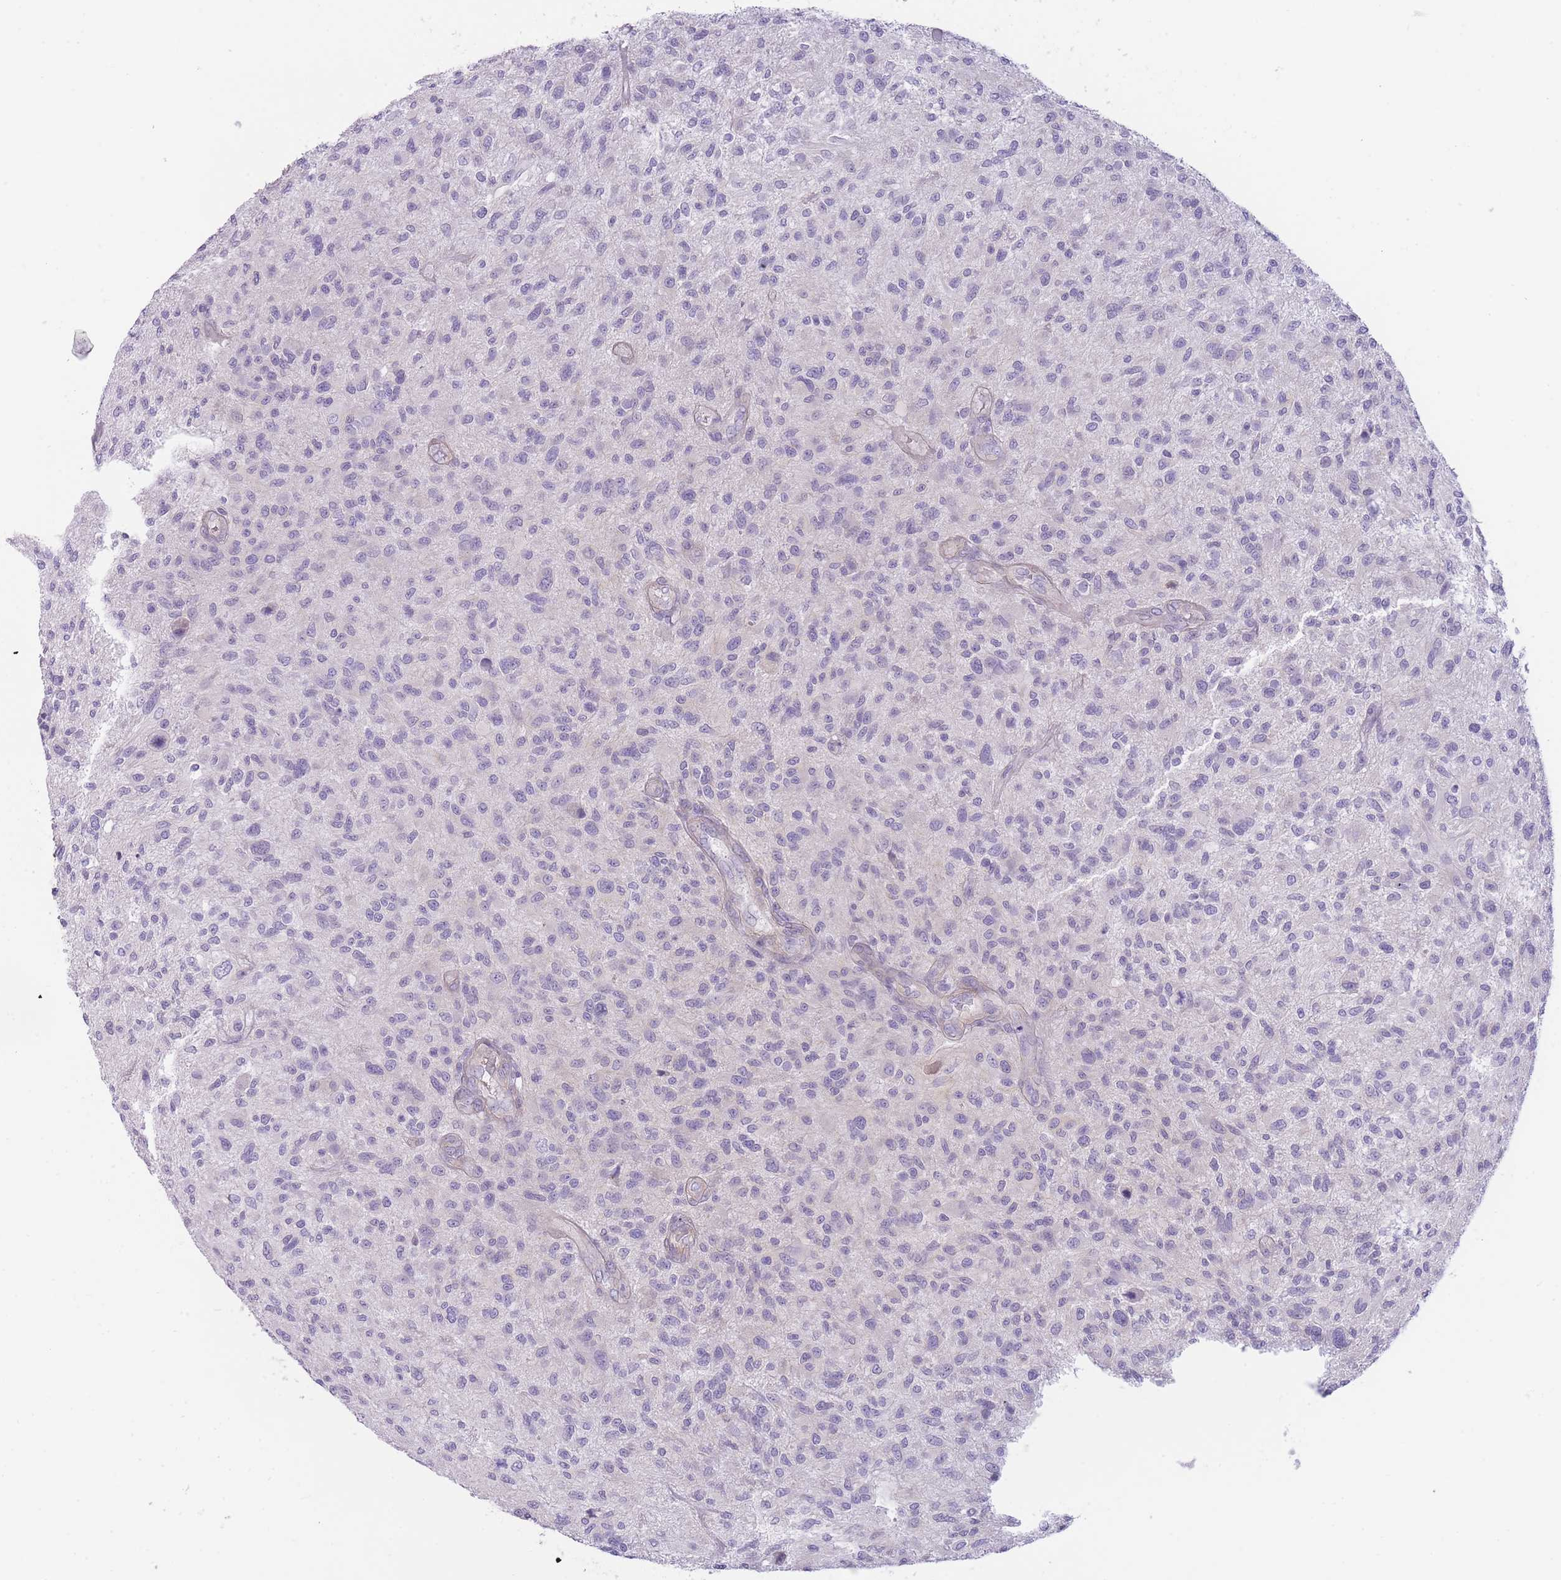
{"staining": {"intensity": "negative", "quantity": "none", "location": "none"}, "tissue": "glioma", "cell_type": "Tumor cells", "image_type": "cancer", "snomed": [{"axis": "morphology", "description": "Glioma, malignant, High grade"}, {"axis": "topography", "description": "Brain"}], "caption": "Glioma stained for a protein using immunohistochemistry displays no positivity tumor cells.", "gene": "OR11H12", "patient": {"sex": "male", "age": 47}}